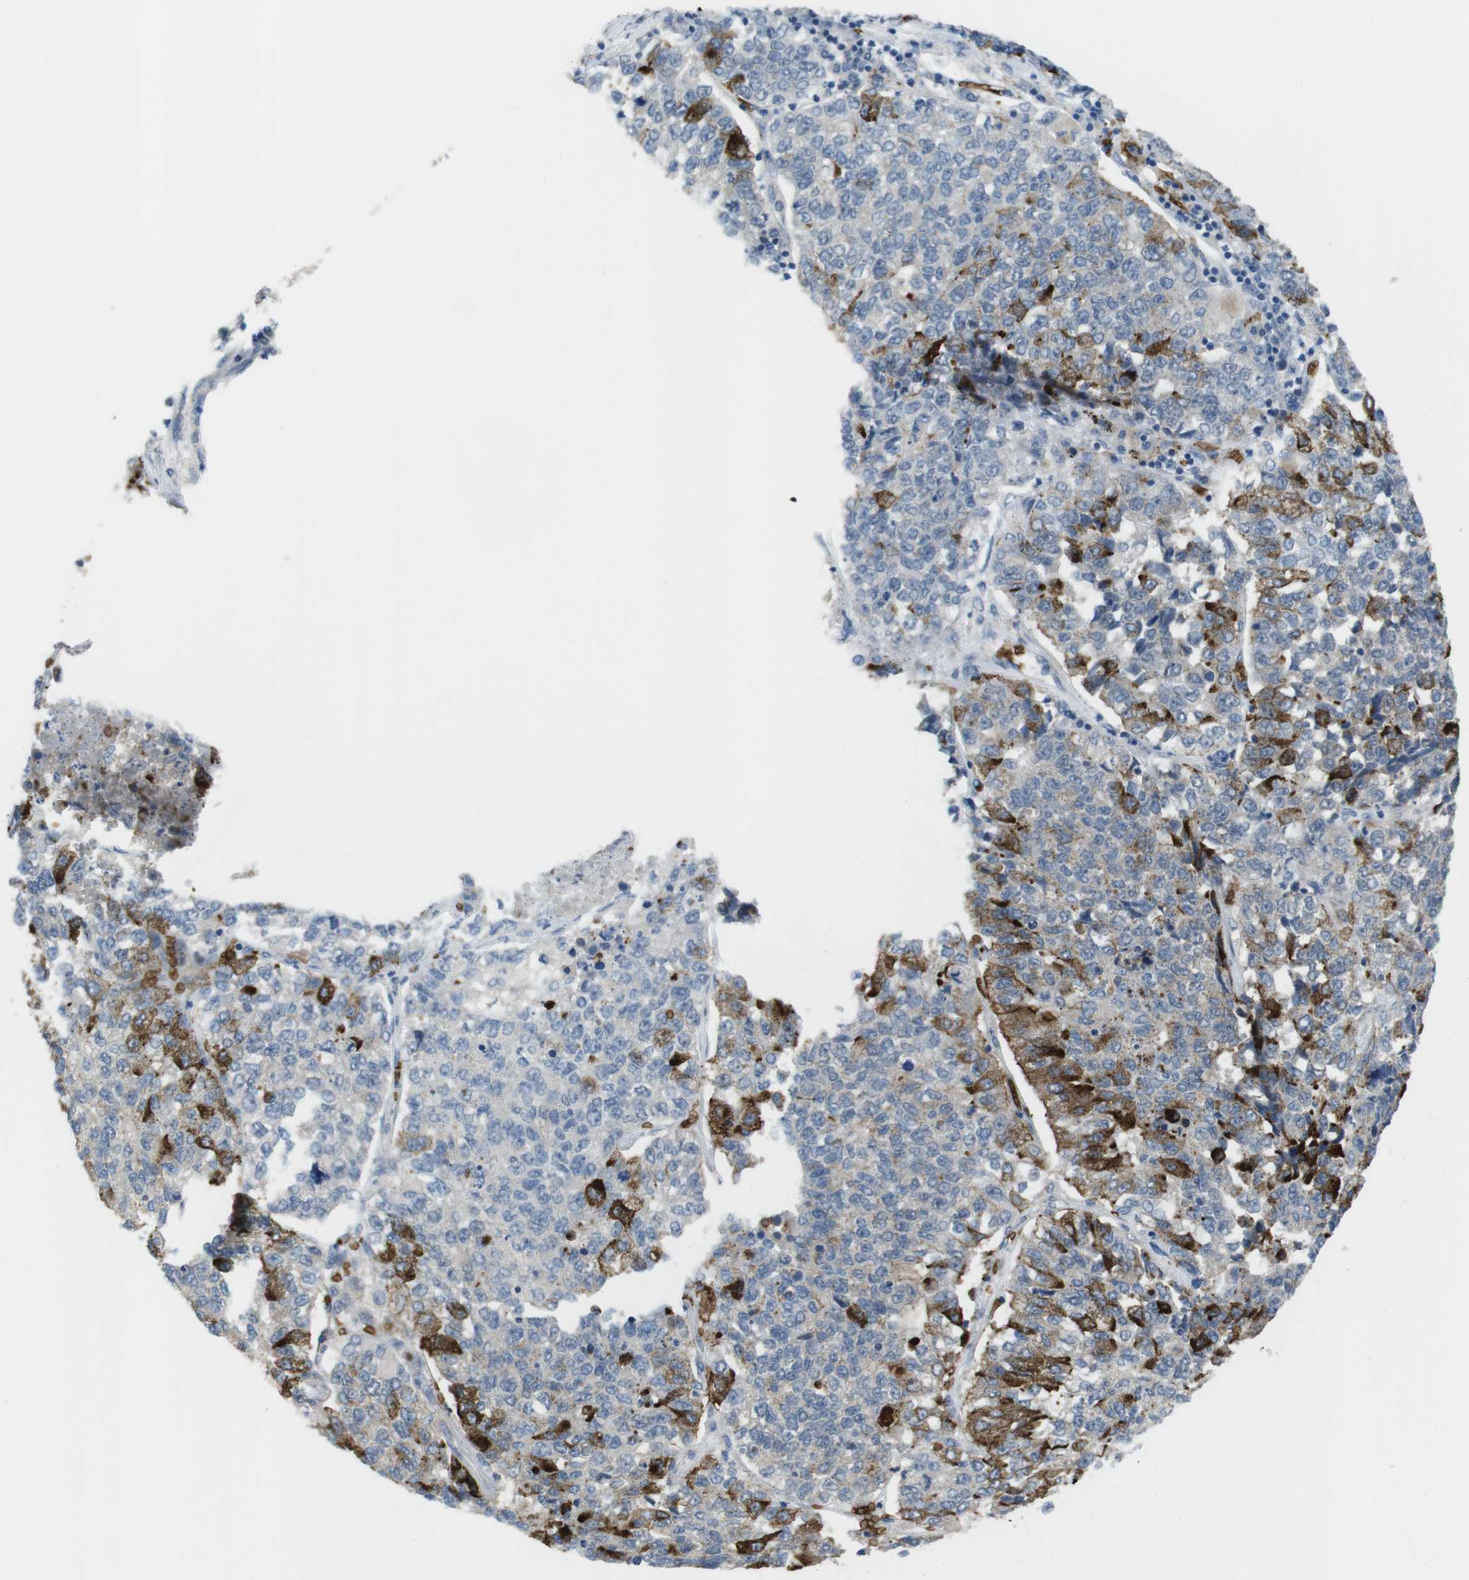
{"staining": {"intensity": "strong", "quantity": "25%-75%", "location": "cytoplasmic/membranous"}, "tissue": "lung cancer", "cell_type": "Tumor cells", "image_type": "cancer", "snomed": [{"axis": "morphology", "description": "Adenocarcinoma, NOS"}, {"axis": "topography", "description": "Lung"}], "caption": "Lung adenocarcinoma stained with DAB (3,3'-diaminobenzidine) immunohistochemistry shows high levels of strong cytoplasmic/membranous expression in about 25%-75% of tumor cells. Nuclei are stained in blue.", "gene": "GYPA", "patient": {"sex": "male", "age": 49}}